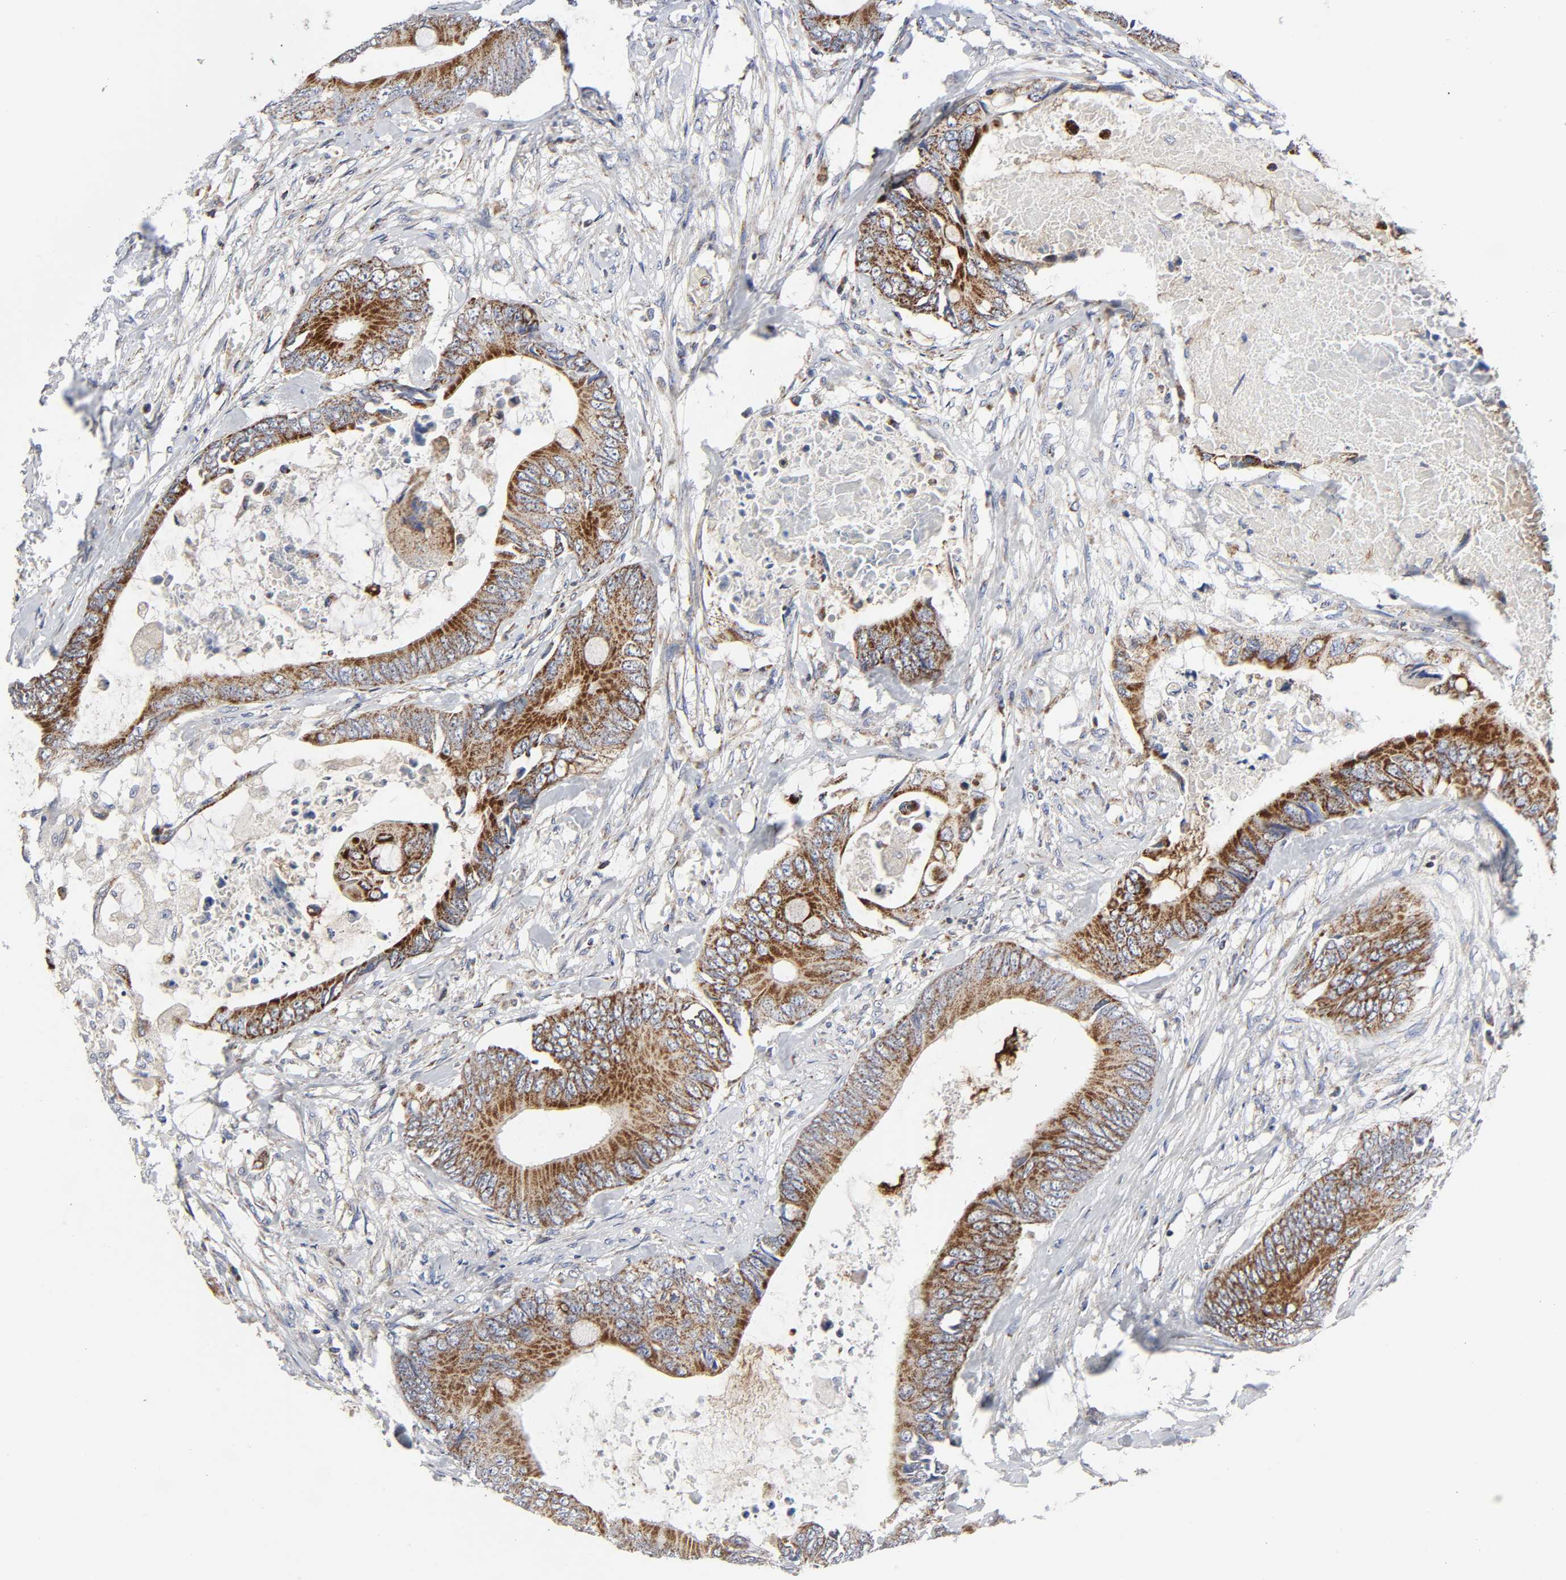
{"staining": {"intensity": "strong", "quantity": ">75%", "location": "cytoplasmic/membranous"}, "tissue": "colorectal cancer", "cell_type": "Tumor cells", "image_type": "cancer", "snomed": [{"axis": "morphology", "description": "Normal tissue, NOS"}, {"axis": "morphology", "description": "Adenocarcinoma, NOS"}, {"axis": "topography", "description": "Rectum"}, {"axis": "topography", "description": "Peripheral nerve tissue"}], "caption": "An image of human colorectal adenocarcinoma stained for a protein demonstrates strong cytoplasmic/membranous brown staining in tumor cells.", "gene": "AOPEP", "patient": {"sex": "female", "age": 77}}